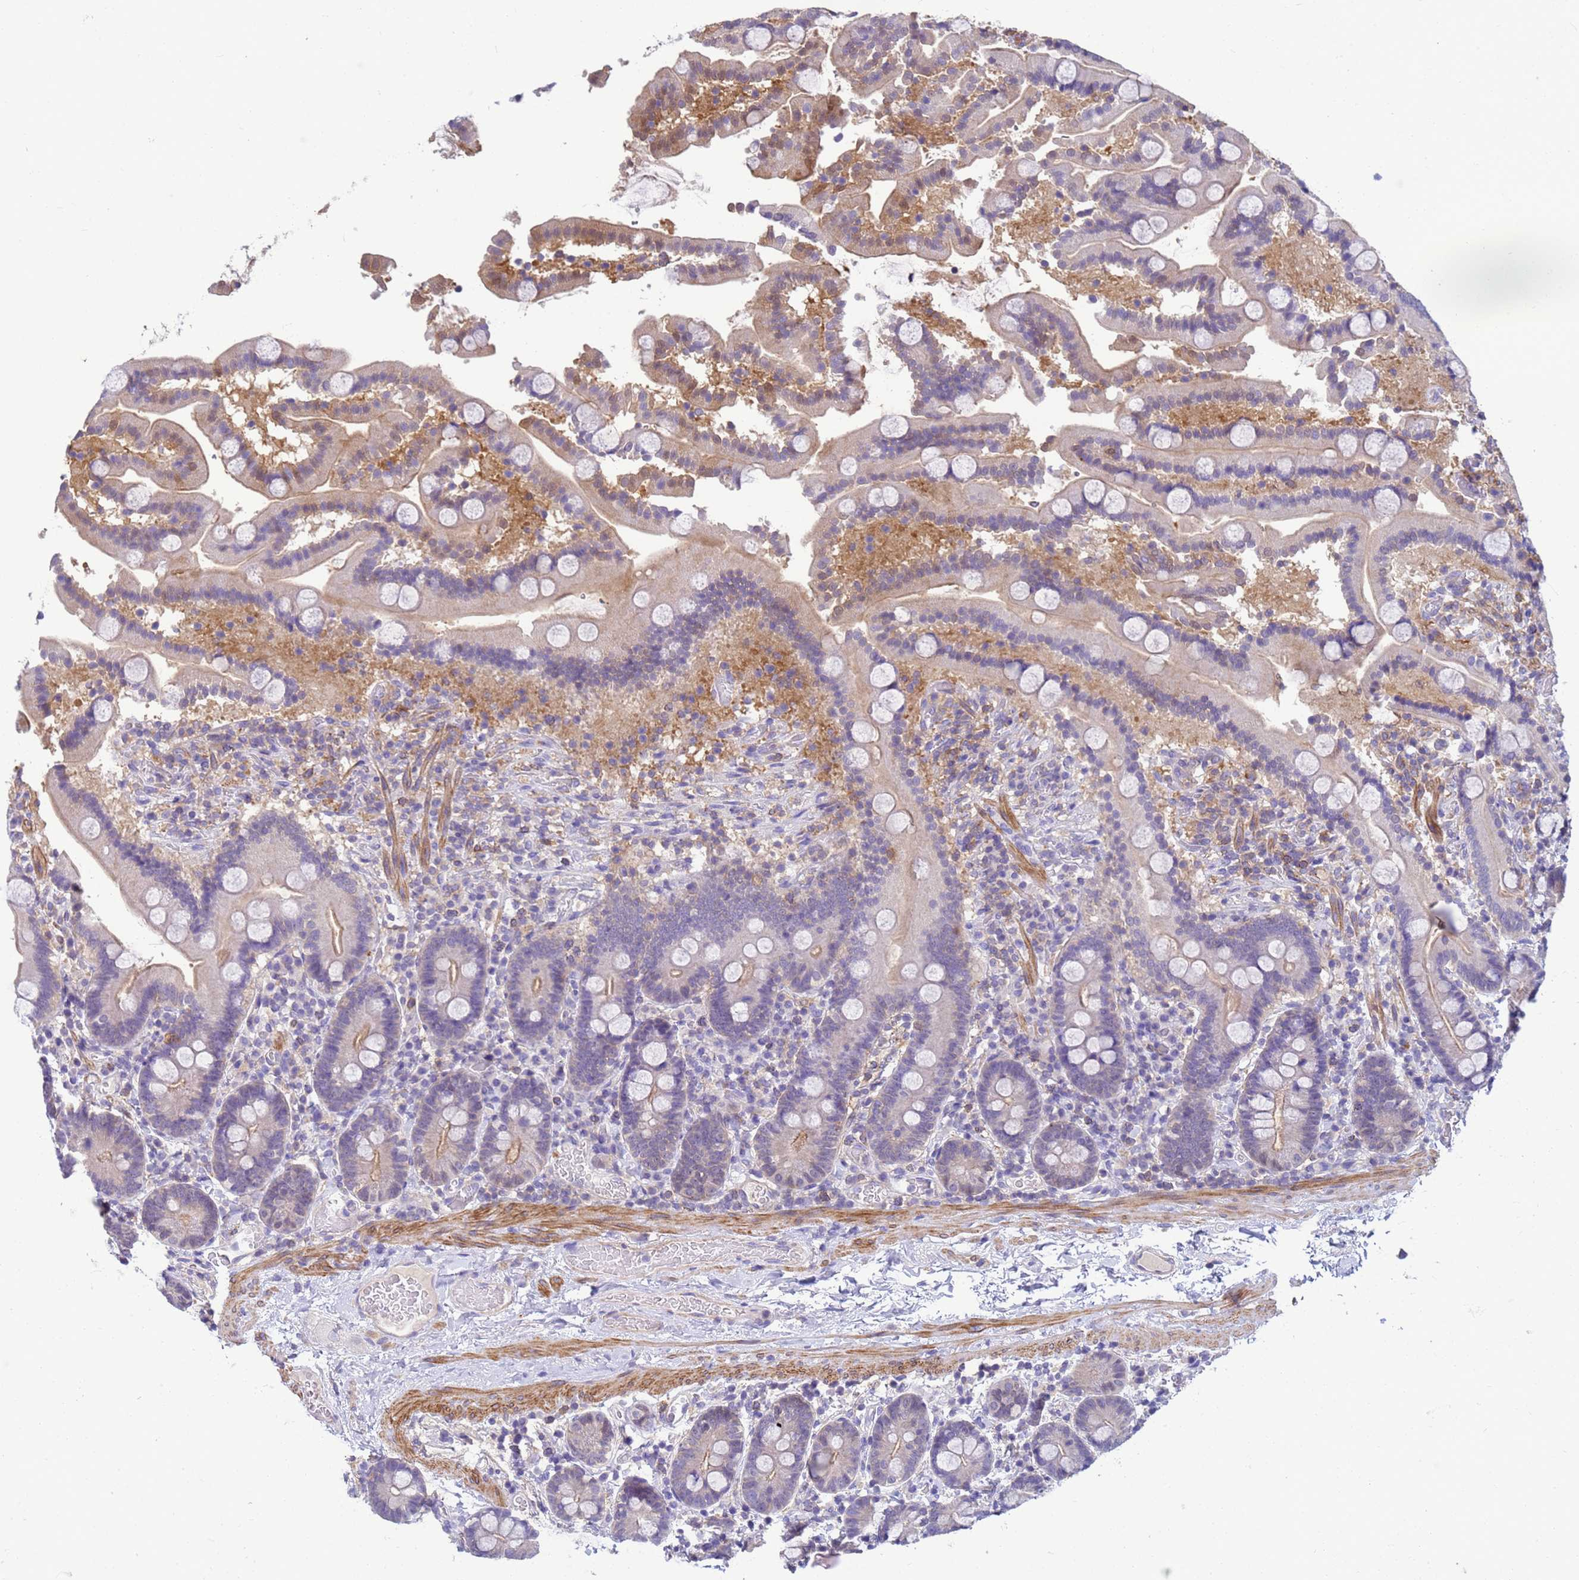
{"staining": {"intensity": "moderate", "quantity": "<25%", "location": "cytoplasmic/membranous,nuclear"}, "tissue": "duodenum", "cell_type": "Glandular cells", "image_type": "normal", "snomed": [{"axis": "morphology", "description": "Normal tissue, NOS"}, {"axis": "topography", "description": "Duodenum"}], "caption": "Protein expression by IHC exhibits moderate cytoplasmic/membranous,nuclear staining in approximately <25% of glandular cells in benign duodenum. (Brightfield microscopy of DAB IHC at high magnification).", "gene": "KLHL13", "patient": {"sex": "male", "age": 55}}